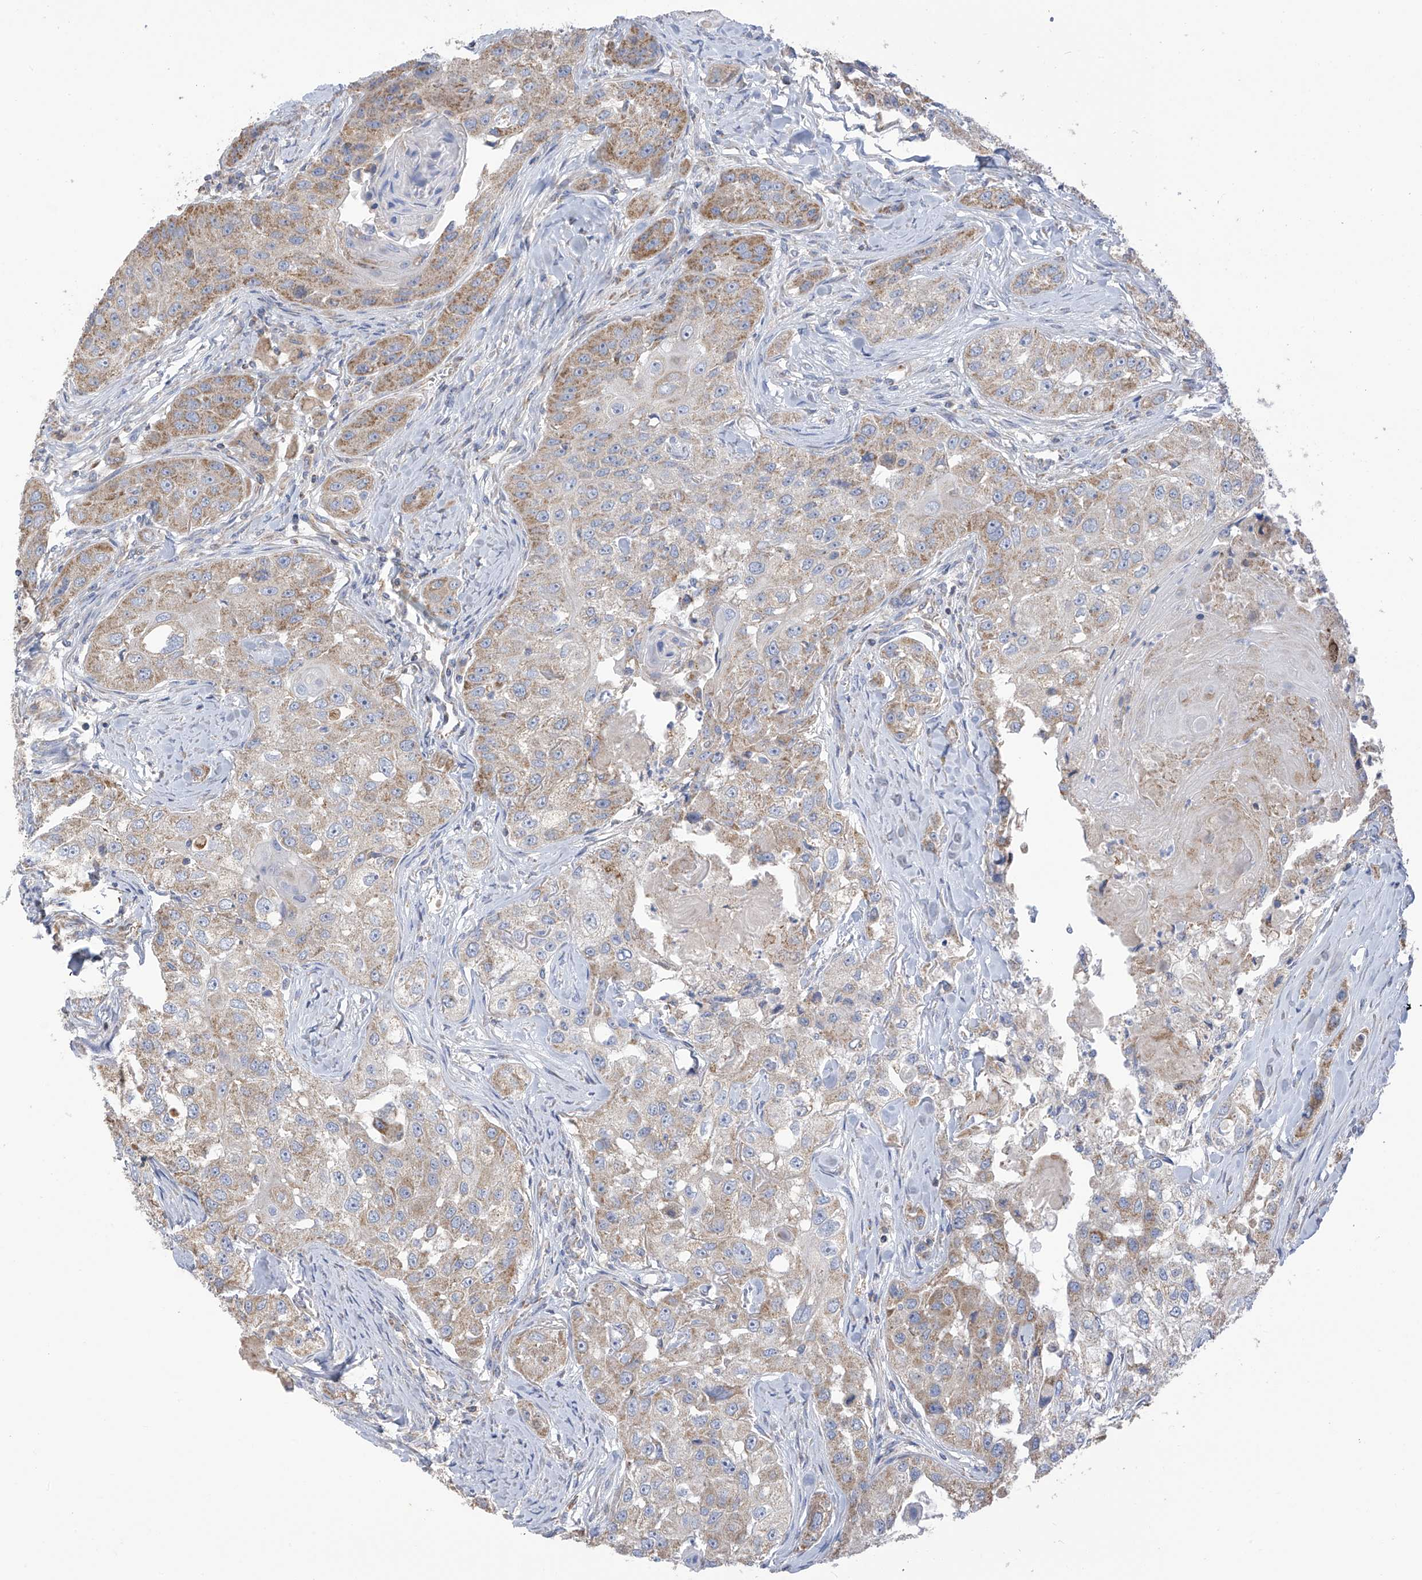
{"staining": {"intensity": "moderate", "quantity": "25%-75%", "location": "cytoplasmic/membranous"}, "tissue": "head and neck cancer", "cell_type": "Tumor cells", "image_type": "cancer", "snomed": [{"axis": "morphology", "description": "Normal tissue, NOS"}, {"axis": "morphology", "description": "Squamous cell carcinoma, NOS"}, {"axis": "topography", "description": "Skeletal muscle"}, {"axis": "topography", "description": "Head-Neck"}], "caption": "Head and neck cancer stained with a protein marker demonstrates moderate staining in tumor cells.", "gene": "PNPT1", "patient": {"sex": "male", "age": 51}}